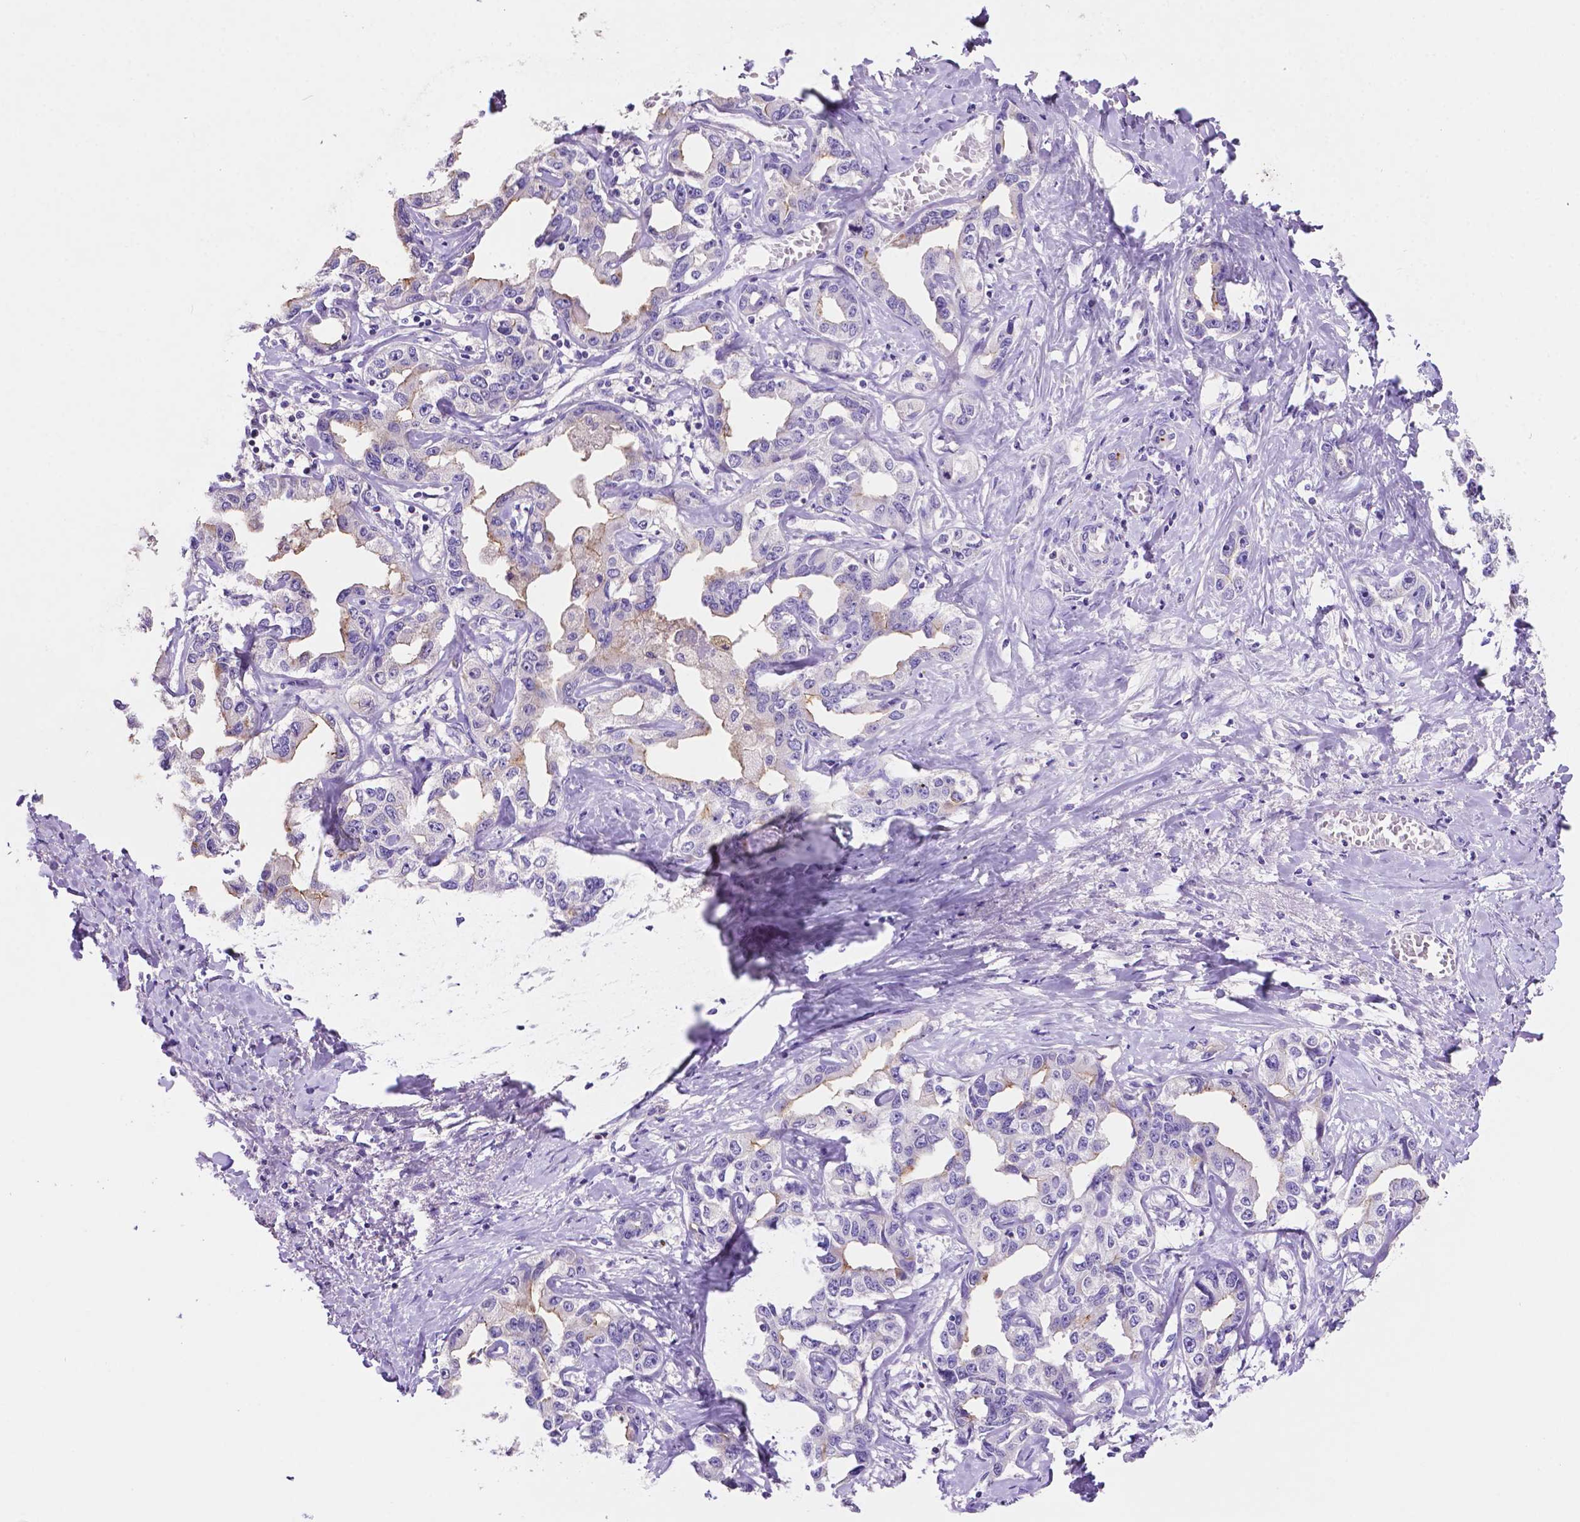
{"staining": {"intensity": "negative", "quantity": "none", "location": "none"}, "tissue": "liver cancer", "cell_type": "Tumor cells", "image_type": "cancer", "snomed": [{"axis": "morphology", "description": "Cholangiocarcinoma"}, {"axis": "topography", "description": "Liver"}], "caption": "Immunohistochemistry of liver cancer (cholangiocarcinoma) exhibits no expression in tumor cells.", "gene": "PRPS2", "patient": {"sex": "male", "age": 59}}